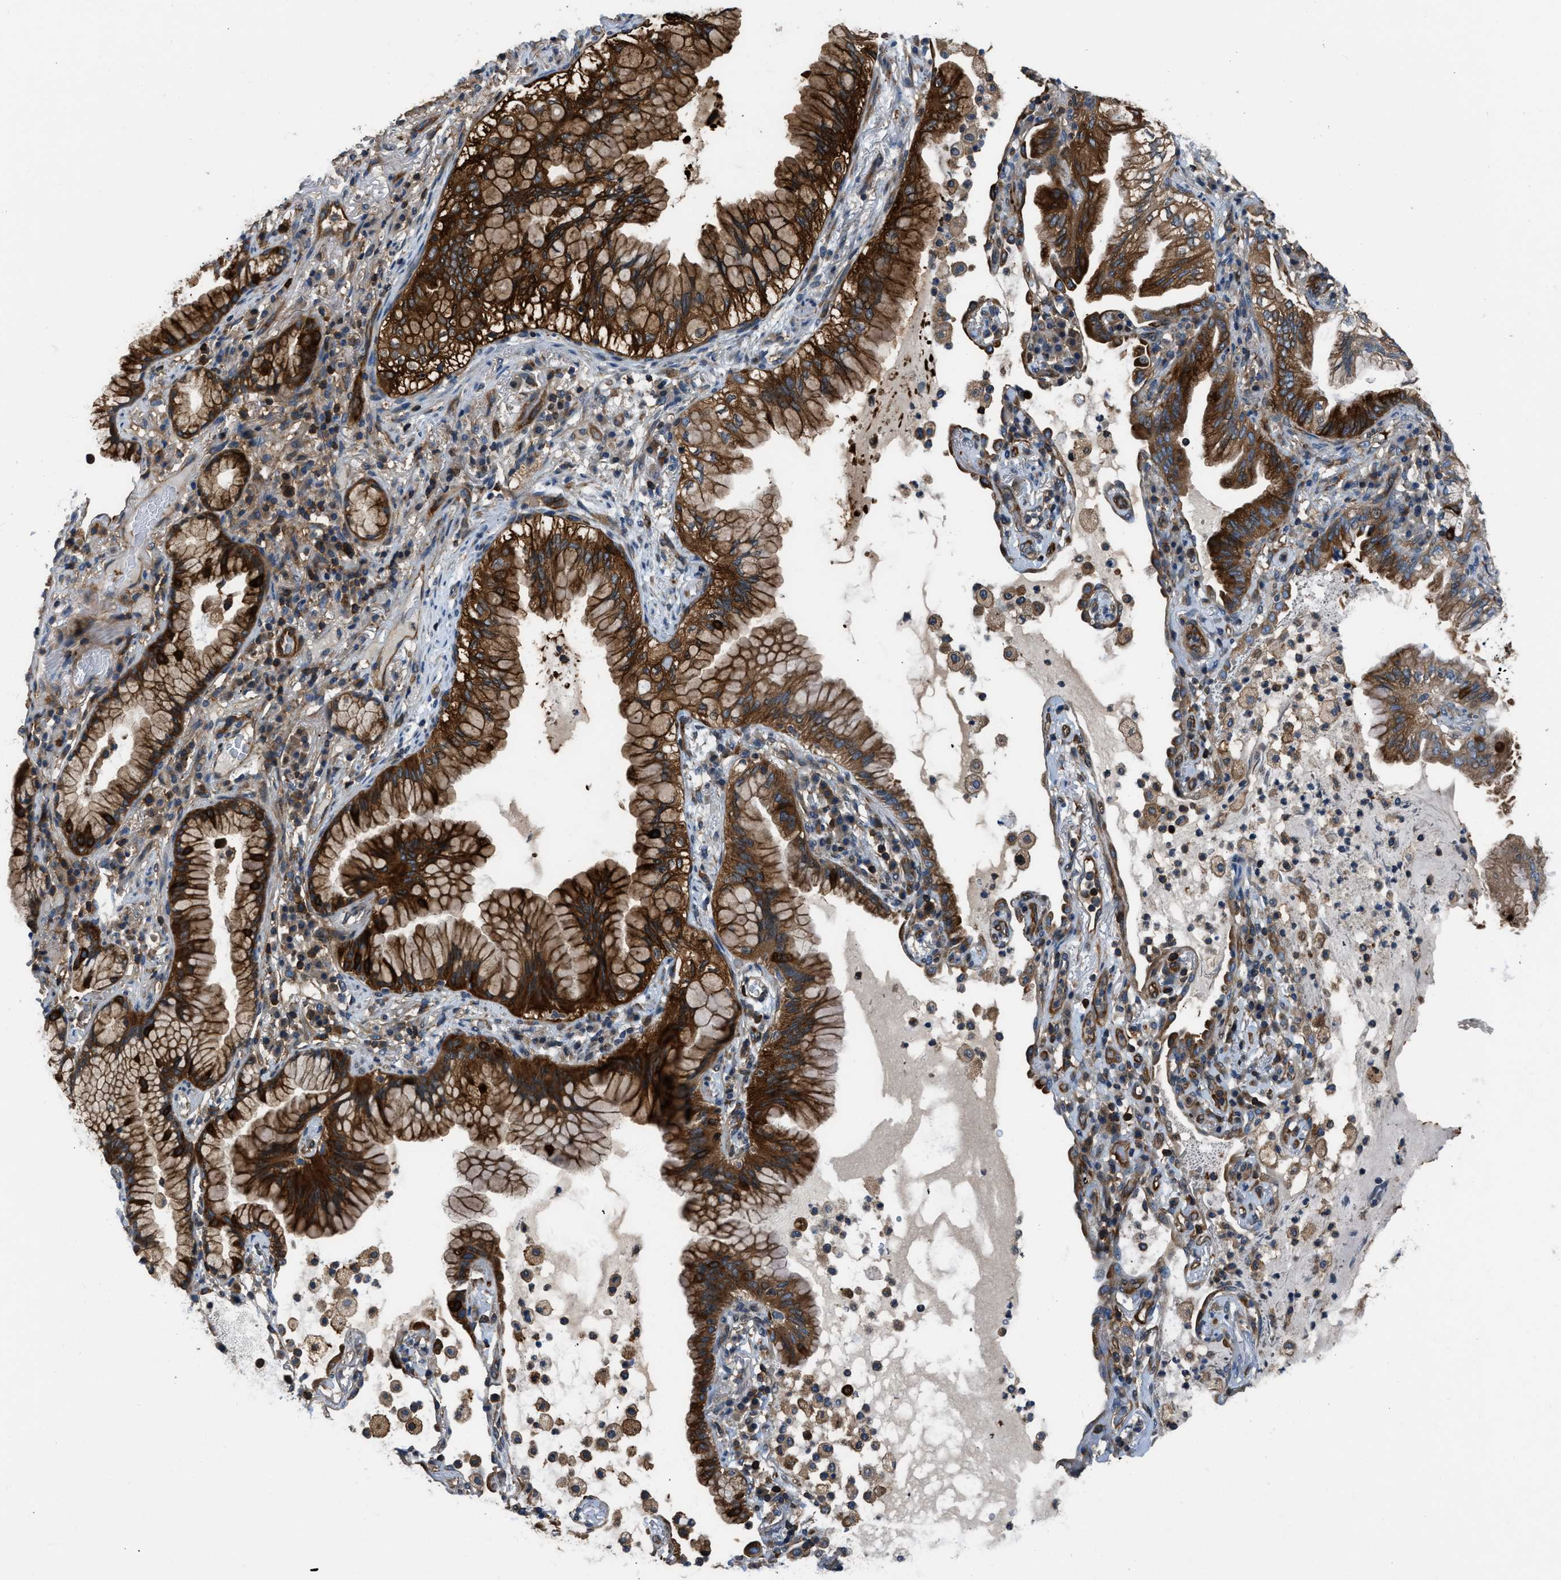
{"staining": {"intensity": "strong", "quantity": ">75%", "location": "cytoplasmic/membranous"}, "tissue": "lung cancer", "cell_type": "Tumor cells", "image_type": "cancer", "snomed": [{"axis": "morphology", "description": "Adenocarcinoma, NOS"}, {"axis": "topography", "description": "Lung"}], "caption": "Immunohistochemical staining of adenocarcinoma (lung) displays strong cytoplasmic/membranous protein expression in about >75% of tumor cells.", "gene": "PFKP", "patient": {"sex": "female", "age": 70}}